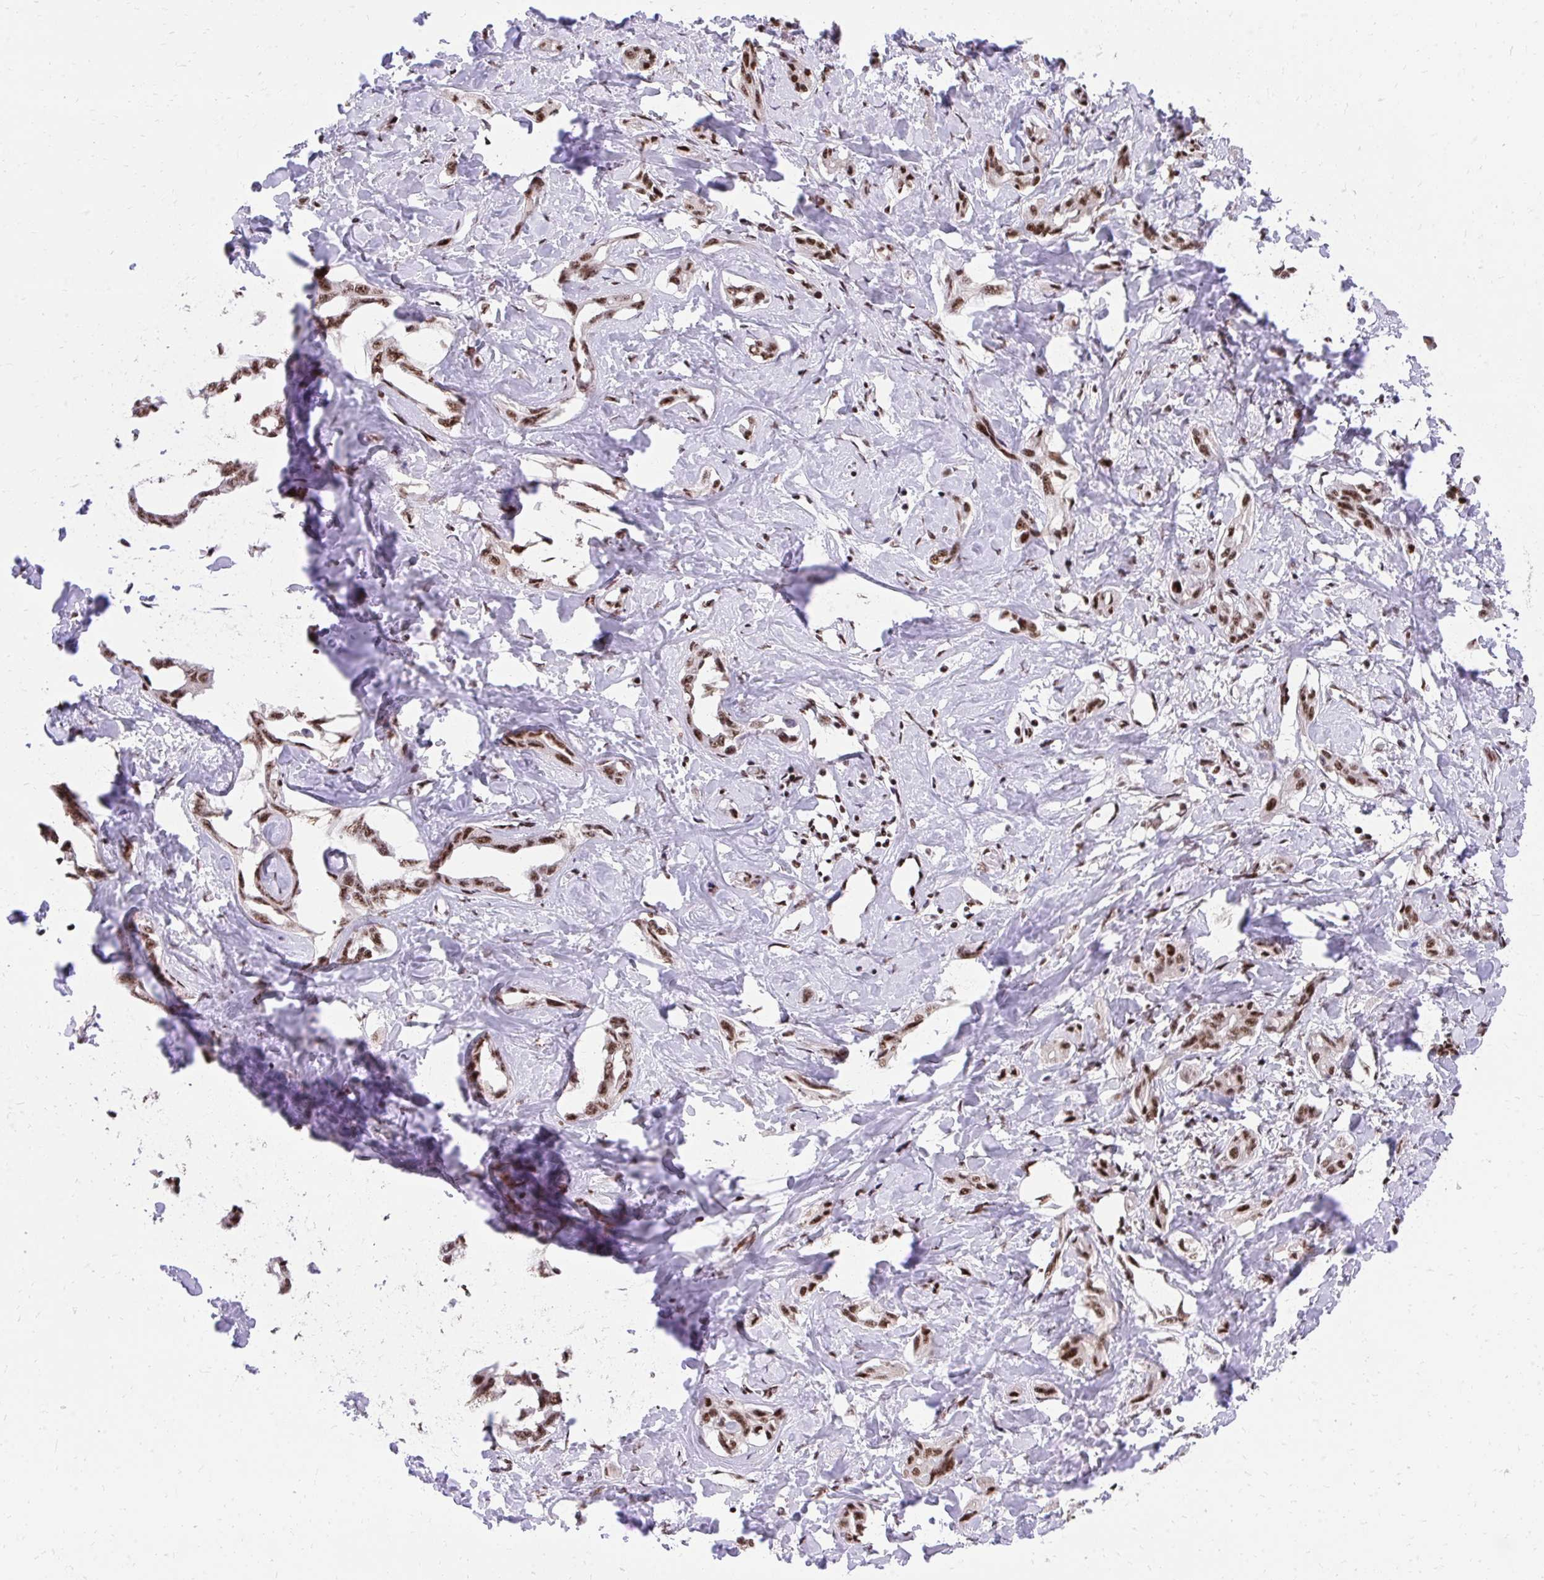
{"staining": {"intensity": "moderate", "quantity": ">75%", "location": "nuclear"}, "tissue": "liver cancer", "cell_type": "Tumor cells", "image_type": "cancer", "snomed": [{"axis": "morphology", "description": "Cholangiocarcinoma"}, {"axis": "topography", "description": "Liver"}], "caption": "Human liver cholangiocarcinoma stained with a protein marker demonstrates moderate staining in tumor cells.", "gene": "SYNE4", "patient": {"sex": "male", "age": 59}}